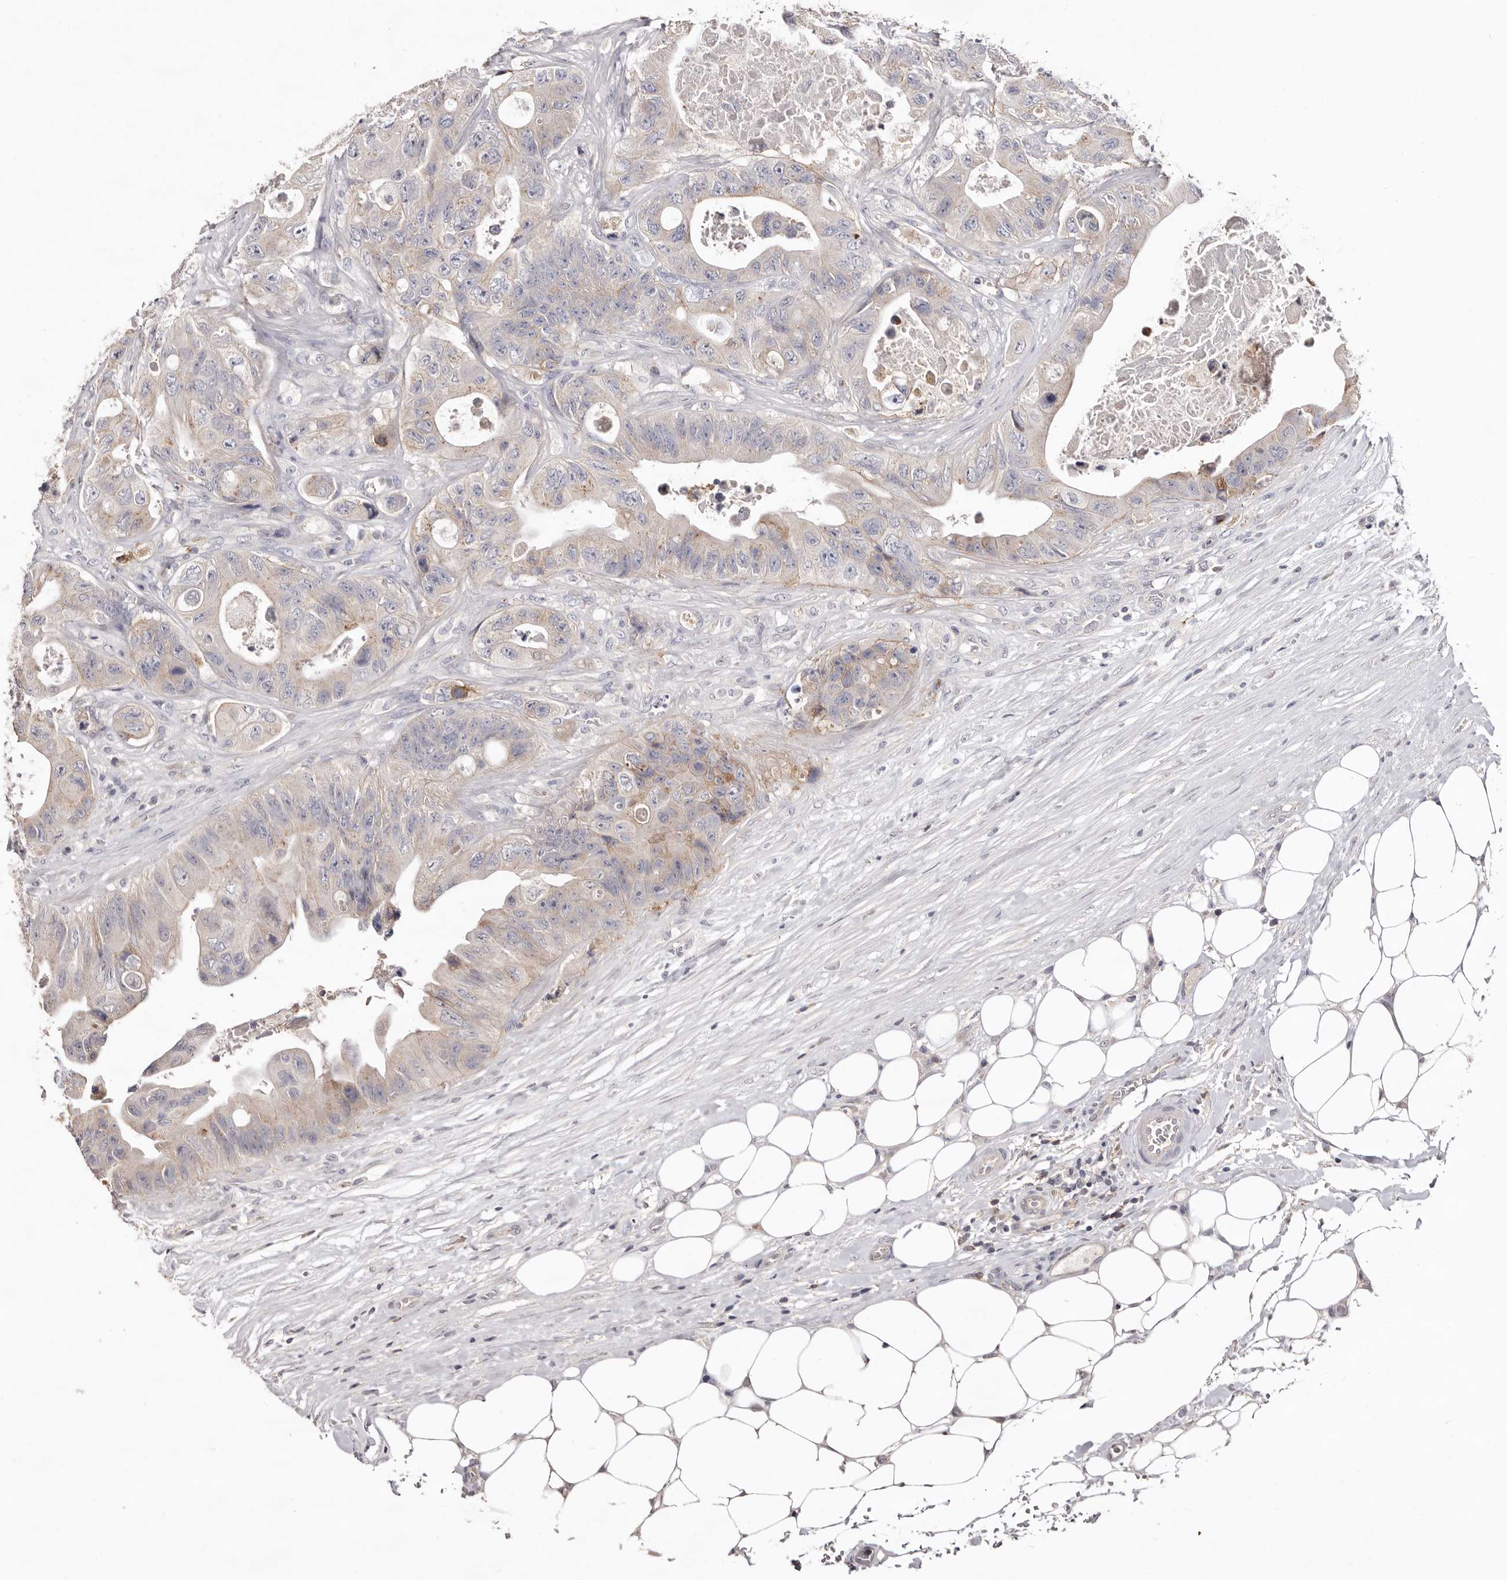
{"staining": {"intensity": "weak", "quantity": "<25%", "location": "cytoplasmic/membranous"}, "tissue": "colorectal cancer", "cell_type": "Tumor cells", "image_type": "cancer", "snomed": [{"axis": "morphology", "description": "Adenocarcinoma, NOS"}, {"axis": "topography", "description": "Colon"}], "caption": "The immunohistochemistry (IHC) micrograph has no significant expression in tumor cells of colorectal adenocarcinoma tissue.", "gene": "MMACHC", "patient": {"sex": "female", "age": 46}}